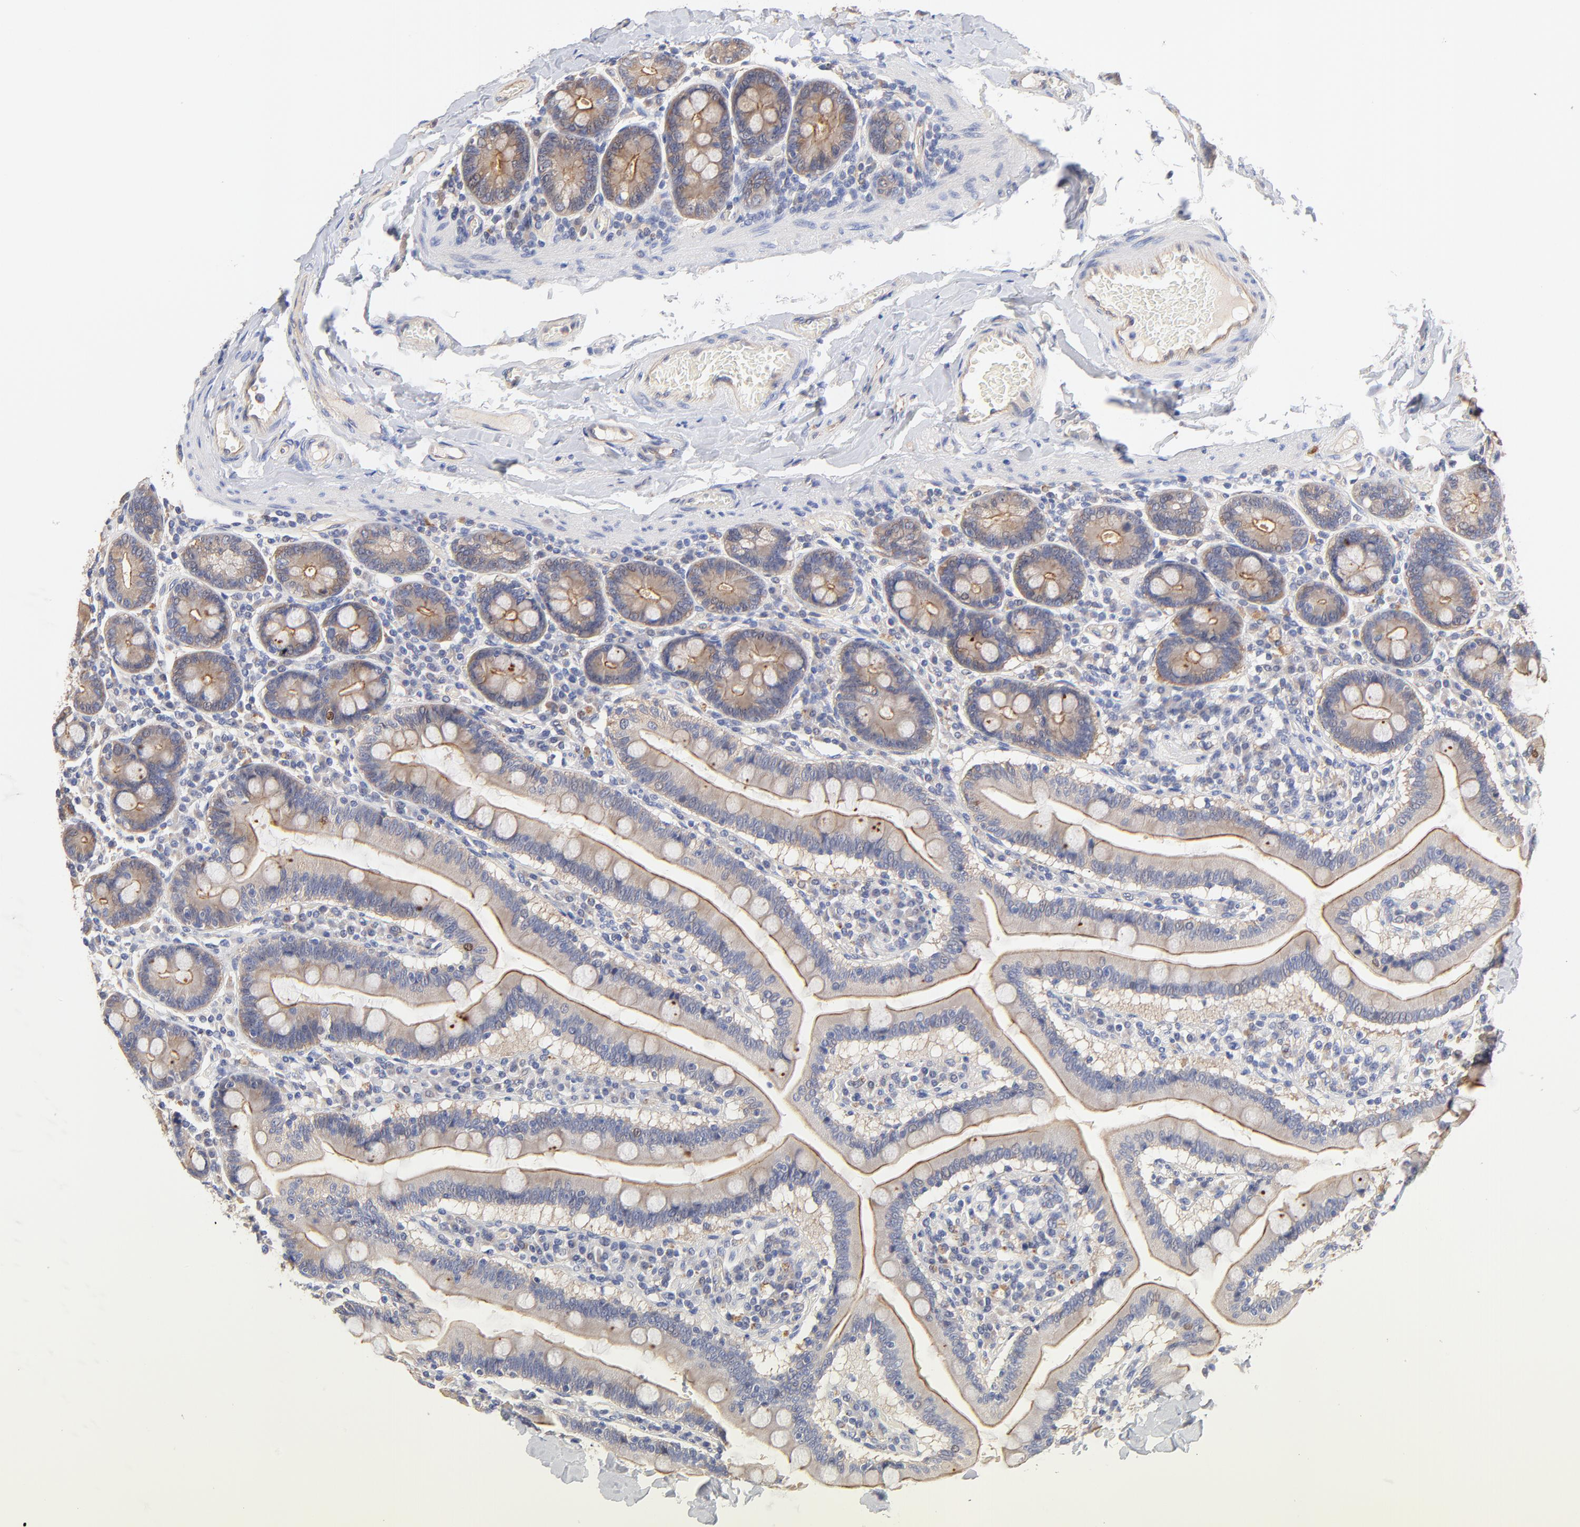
{"staining": {"intensity": "moderate", "quantity": ">75%", "location": "cytoplasmic/membranous"}, "tissue": "duodenum", "cell_type": "Glandular cells", "image_type": "normal", "snomed": [{"axis": "morphology", "description": "Normal tissue, NOS"}, {"axis": "topography", "description": "Duodenum"}], "caption": "Duodenum stained with DAB (3,3'-diaminobenzidine) IHC exhibits medium levels of moderate cytoplasmic/membranous positivity in approximately >75% of glandular cells.", "gene": "FBXL2", "patient": {"sex": "male", "age": 66}}